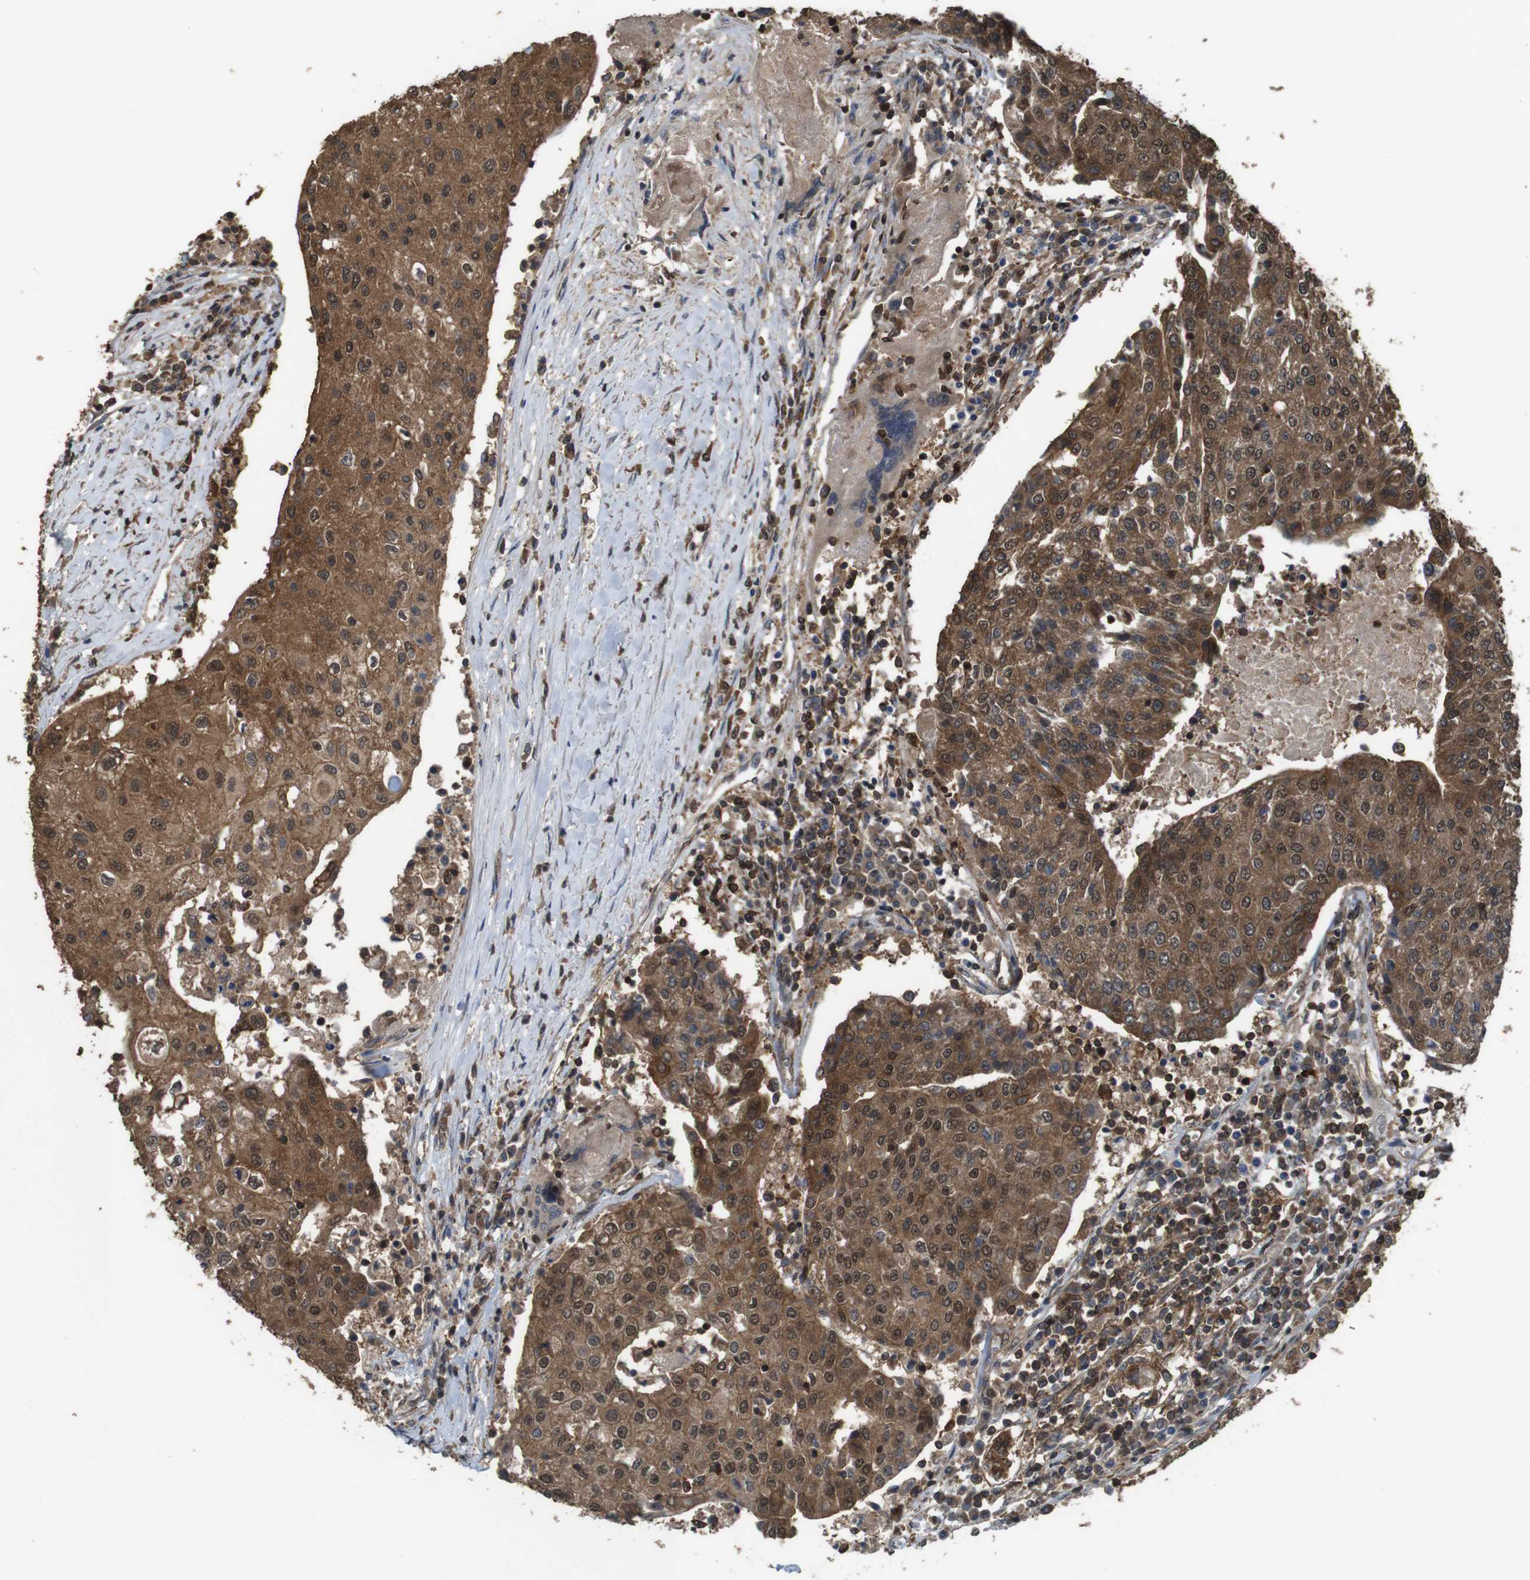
{"staining": {"intensity": "strong", "quantity": ">75%", "location": "cytoplasmic/membranous"}, "tissue": "urothelial cancer", "cell_type": "Tumor cells", "image_type": "cancer", "snomed": [{"axis": "morphology", "description": "Urothelial carcinoma, High grade"}, {"axis": "topography", "description": "Urinary bladder"}], "caption": "A high amount of strong cytoplasmic/membranous staining is appreciated in about >75% of tumor cells in urothelial carcinoma (high-grade) tissue.", "gene": "BAG4", "patient": {"sex": "female", "age": 85}}